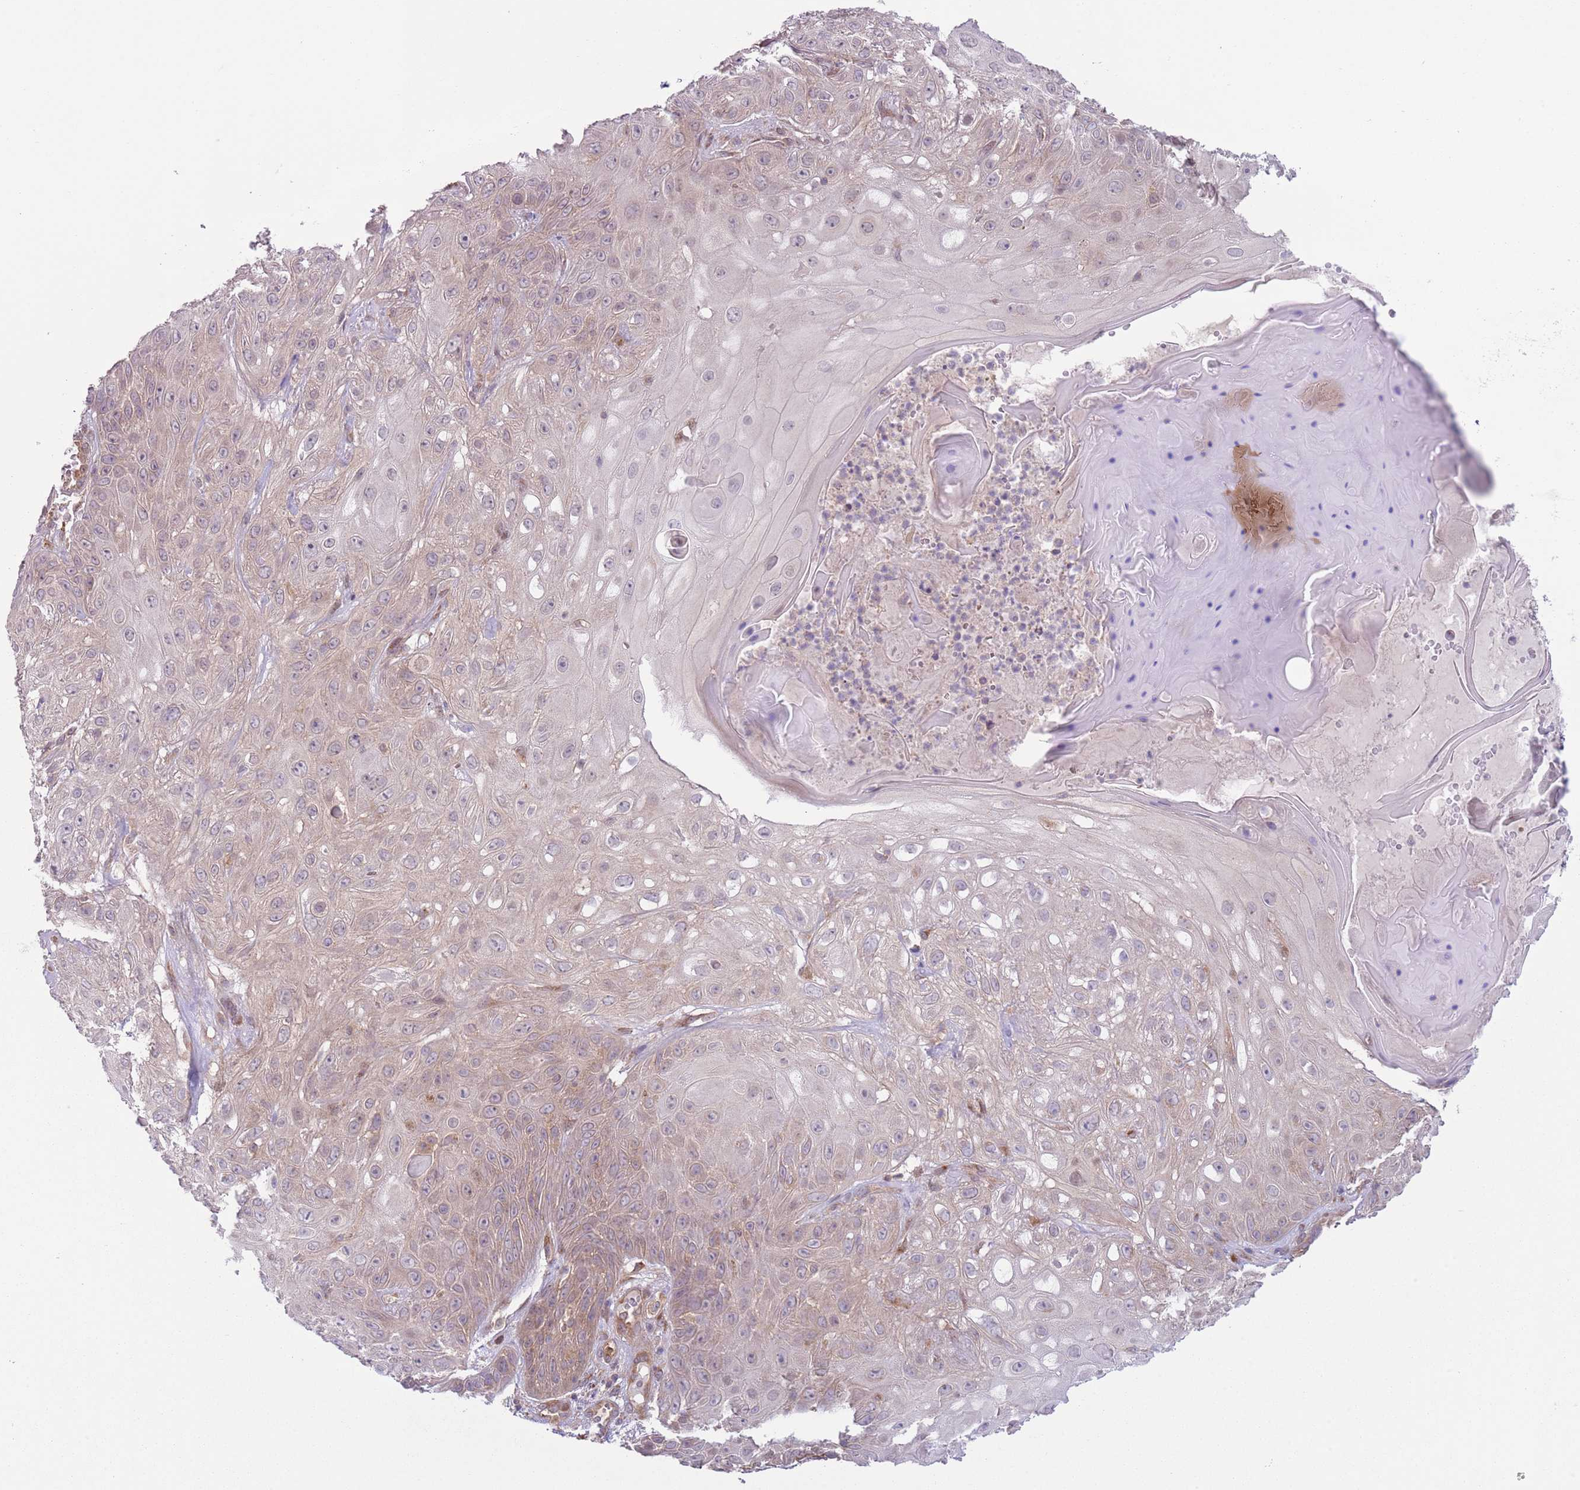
{"staining": {"intensity": "weak", "quantity": "25%-75%", "location": "cytoplasmic/membranous"}, "tissue": "skin cancer", "cell_type": "Tumor cells", "image_type": "cancer", "snomed": [{"axis": "morphology", "description": "Normal tissue, NOS"}, {"axis": "morphology", "description": "Squamous cell carcinoma, NOS"}, {"axis": "topography", "description": "Skin"}, {"axis": "topography", "description": "Cartilage tissue"}], "caption": "IHC of human skin cancer (squamous cell carcinoma) shows low levels of weak cytoplasmic/membranous positivity in about 25%-75% of tumor cells.", "gene": "COPE", "patient": {"sex": "female", "age": 79}}